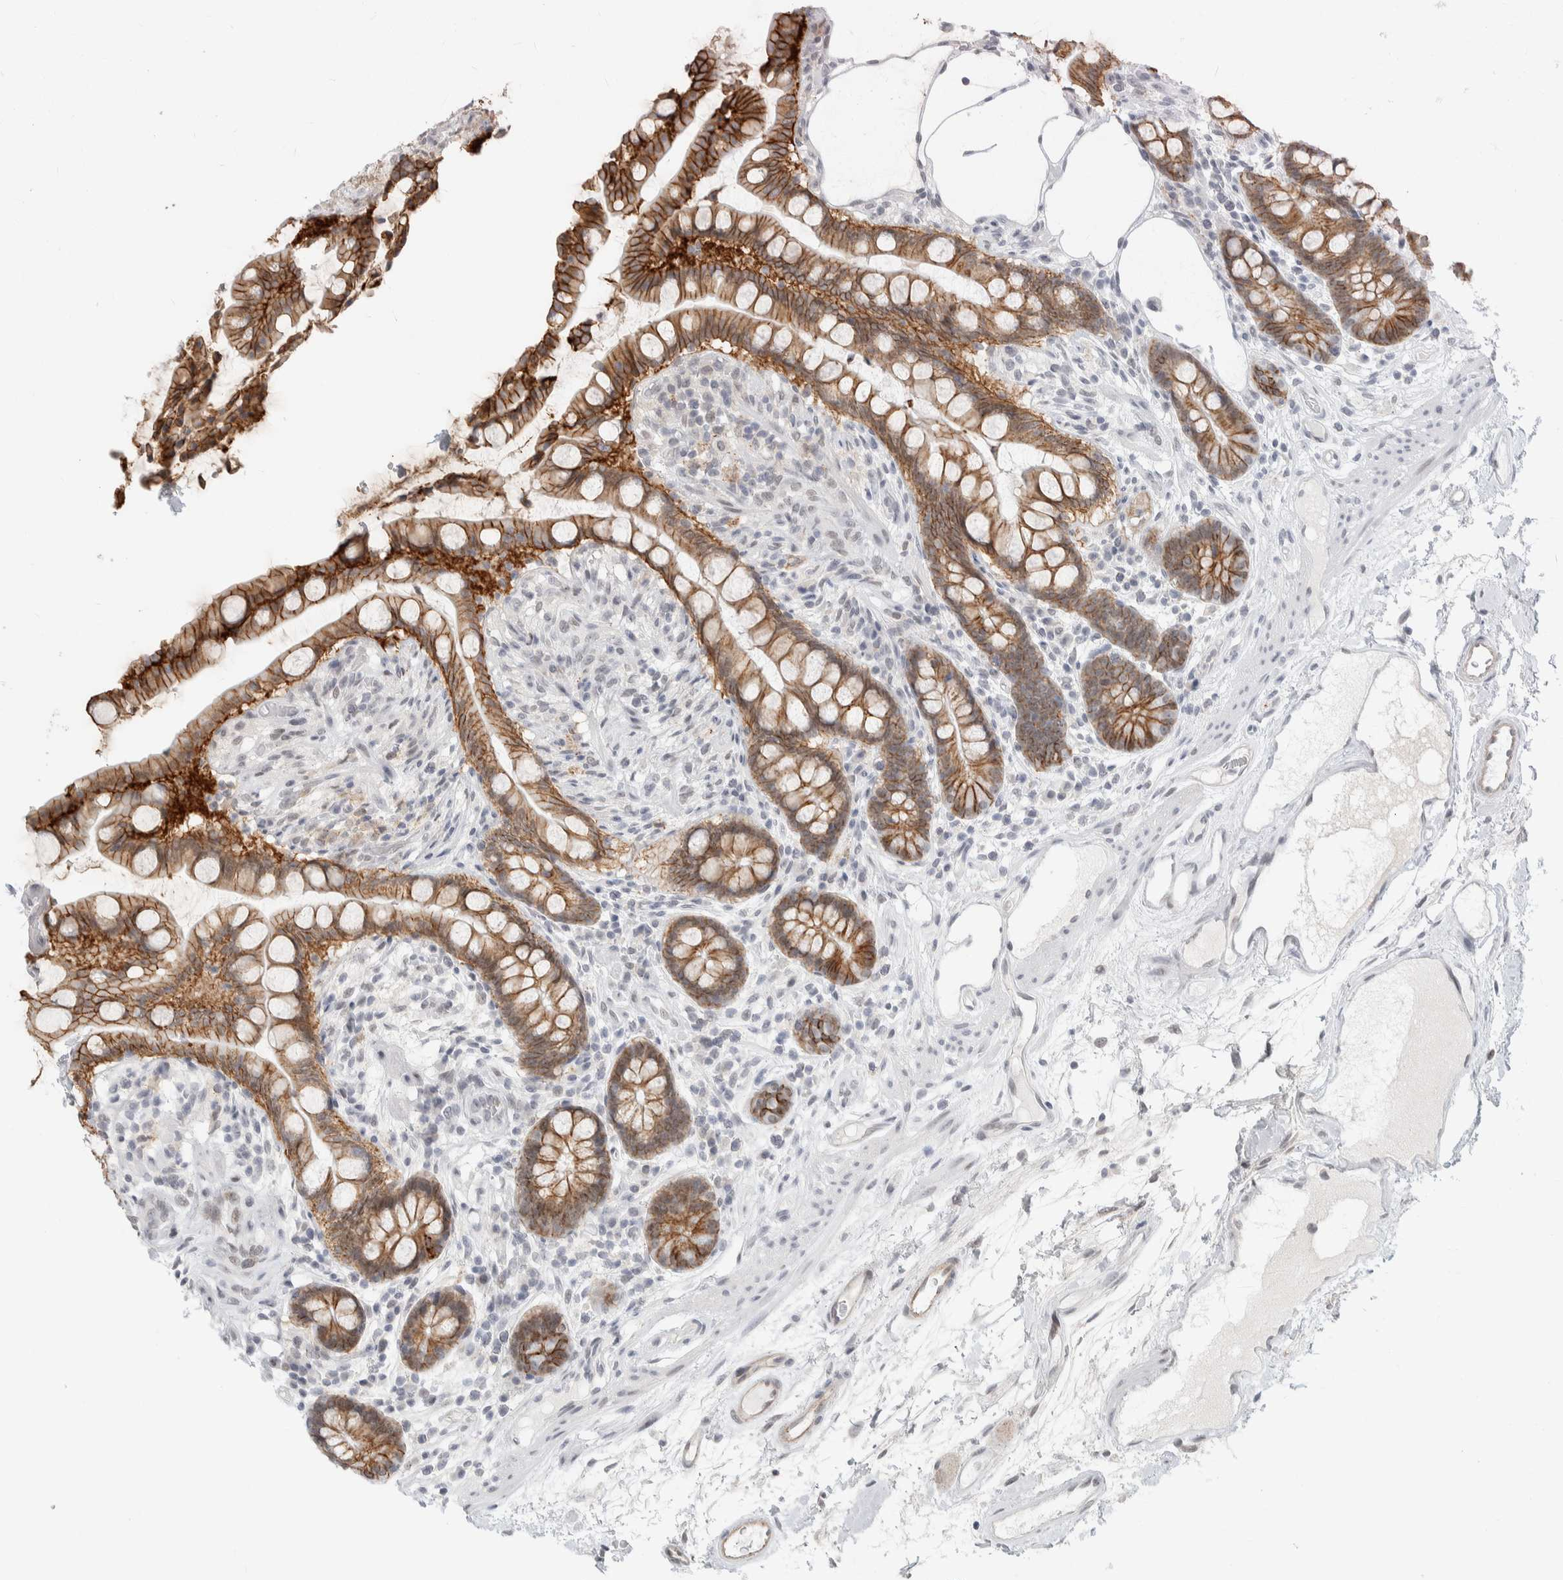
{"staining": {"intensity": "weak", "quantity": "<25%", "location": "cytoplasmic/membranous"}, "tissue": "colon", "cell_type": "Endothelial cells", "image_type": "normal", "snomed": [{"axis": "morphology", "description": "Normal tissue, NOS"}, {"axis": "topography", "description": "Colon"}], "caption": "Histopathology image shows no protein expression in endothelial cells of normal colon. (DAB immunohistochemistry (IHC), high magnification).", "gene": "CDH17", "patient": {"sex": "male", "age": 73}}